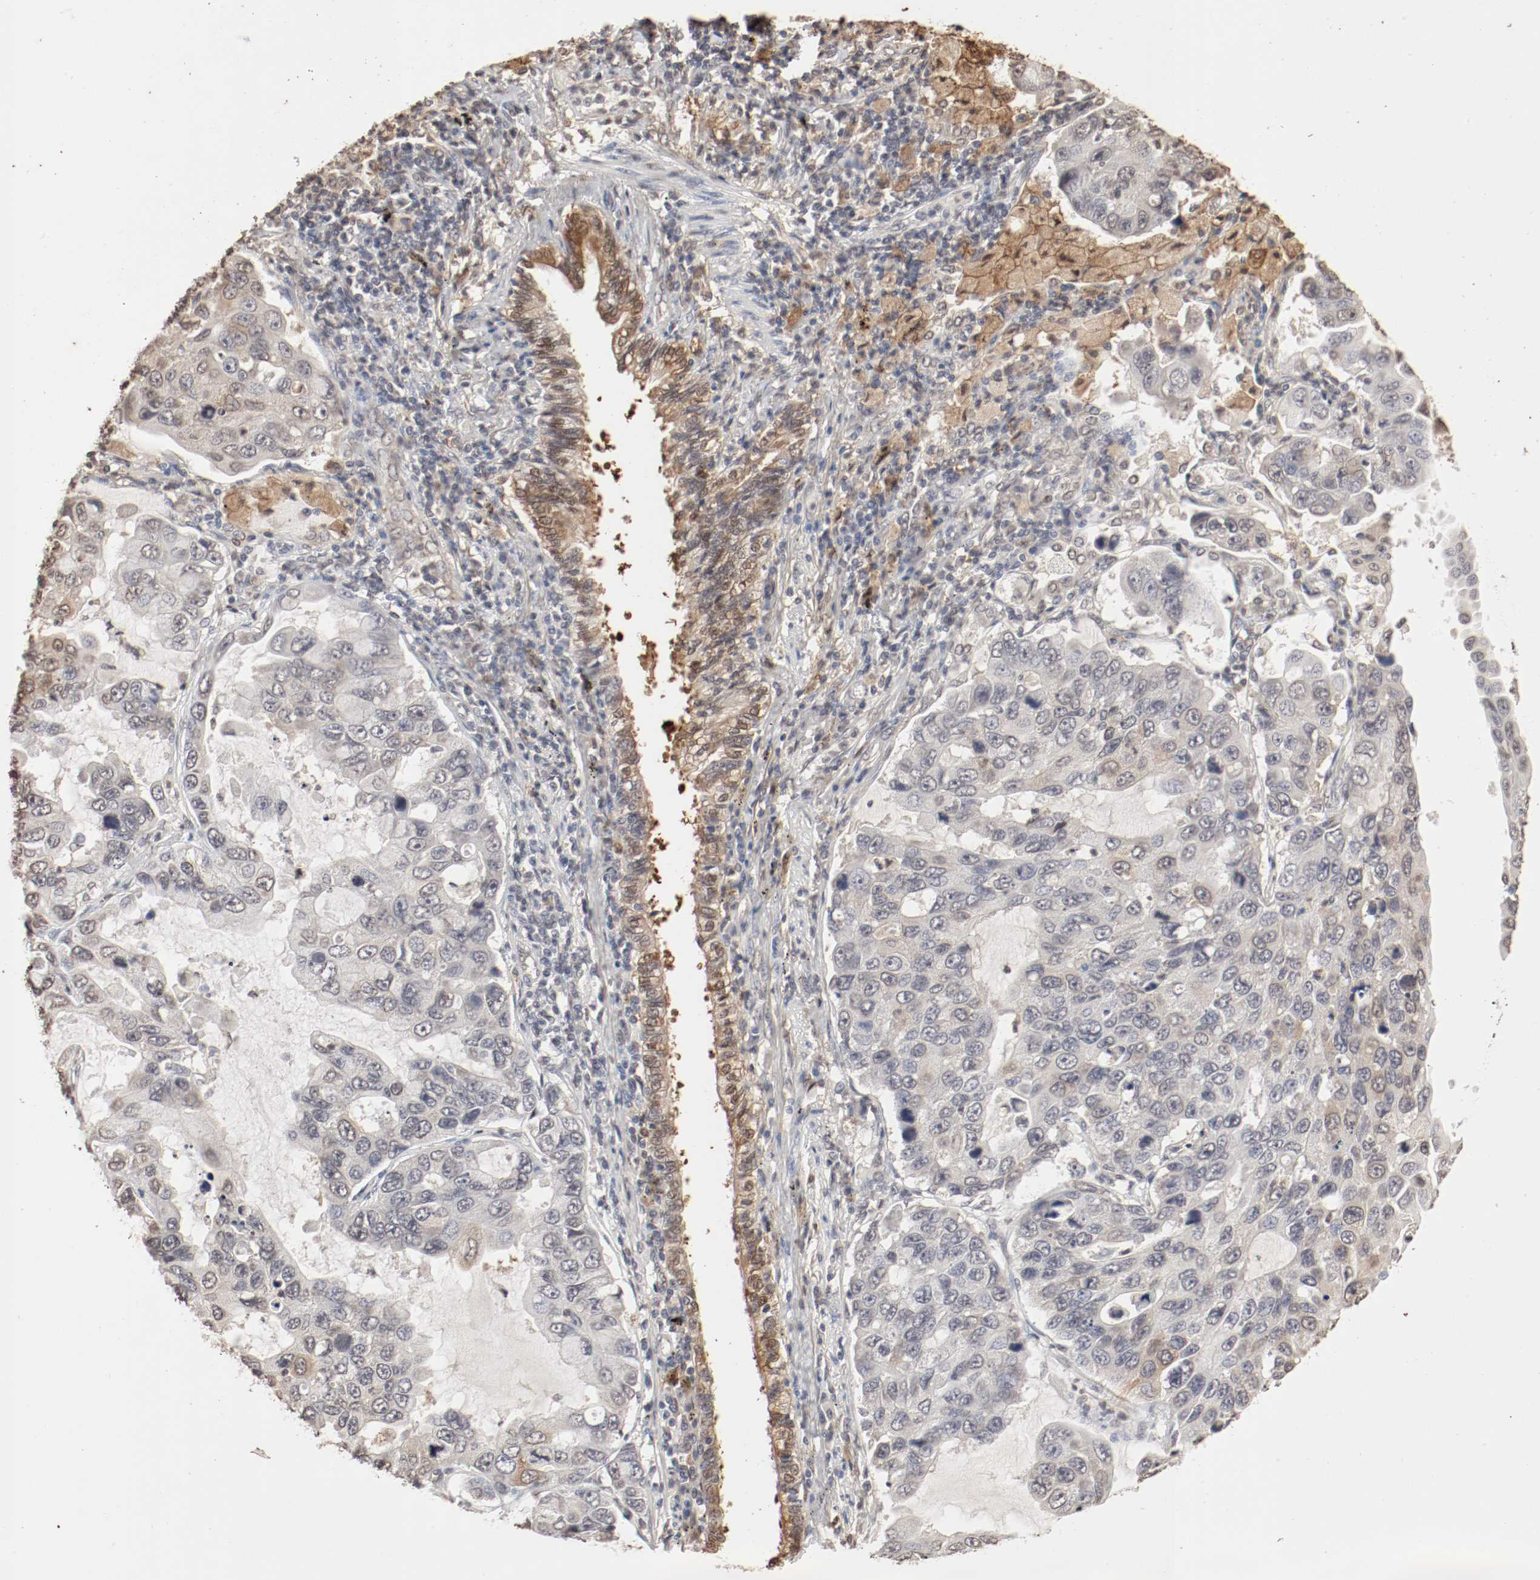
{"staining": {"intensity": "moderate", "quantity": "25%-75%", "location": "cytoplasmic/membranous,nuclear"}, "tissue": "lung cancer", "cell_type": "Tumor cells", "image_type": "cancer", "snomed": [{"axis": "morphology", "description": "Adenocarcinoma, NOS"}, {"axis": "topography", "description": "Lung"}], "caption": "Lung adenocarcinoma stained for a protein shows moderate cytoplasmic/membranous and nuclear positivity in tumor cells.", "gene": "WASL", "patient": {"sex": "male", "age": 64}}